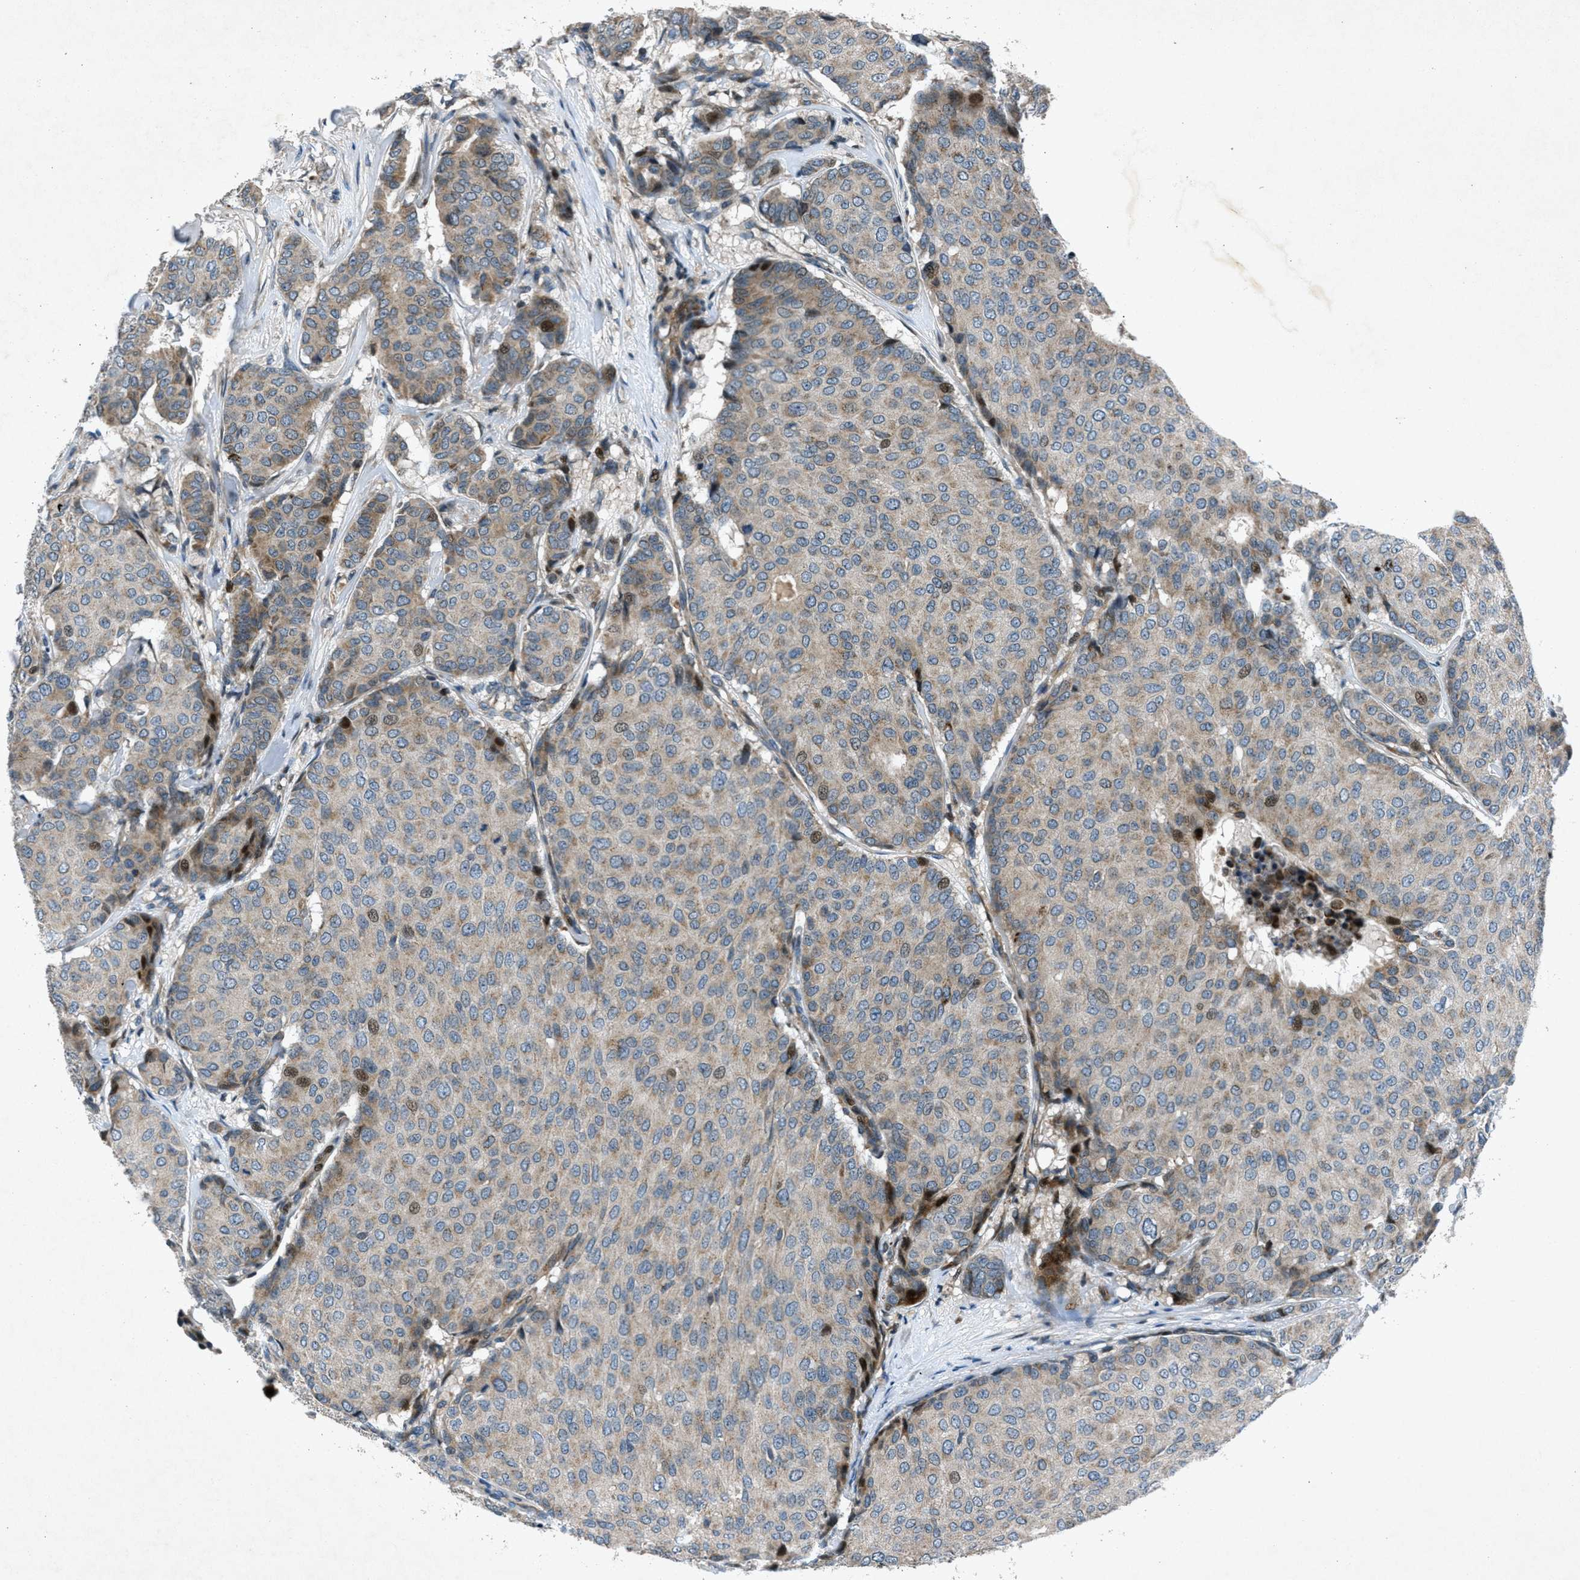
{"staining": {"intensity": "moderate", "quantity": "25%-75%", "location": "cytoplasmic/membranous,nuclear"}, "tissue": "breast cancer", "cell_type": "Tumor cells", "image_type": "cancer", "snomed": [{"axis": "morphology", "description": "Duct carcinoma"}, {"axis": "topography", "description": "Breast"}], "caption": "A histopathology image of human breast invasive ductal carcinoma stained for a protein reveals moderate cytoplasmic/membranous and nuclear brown staining in tumor cells.", "gene": "CLEC2D", "patient": {"sex": "female", "age": 75}}